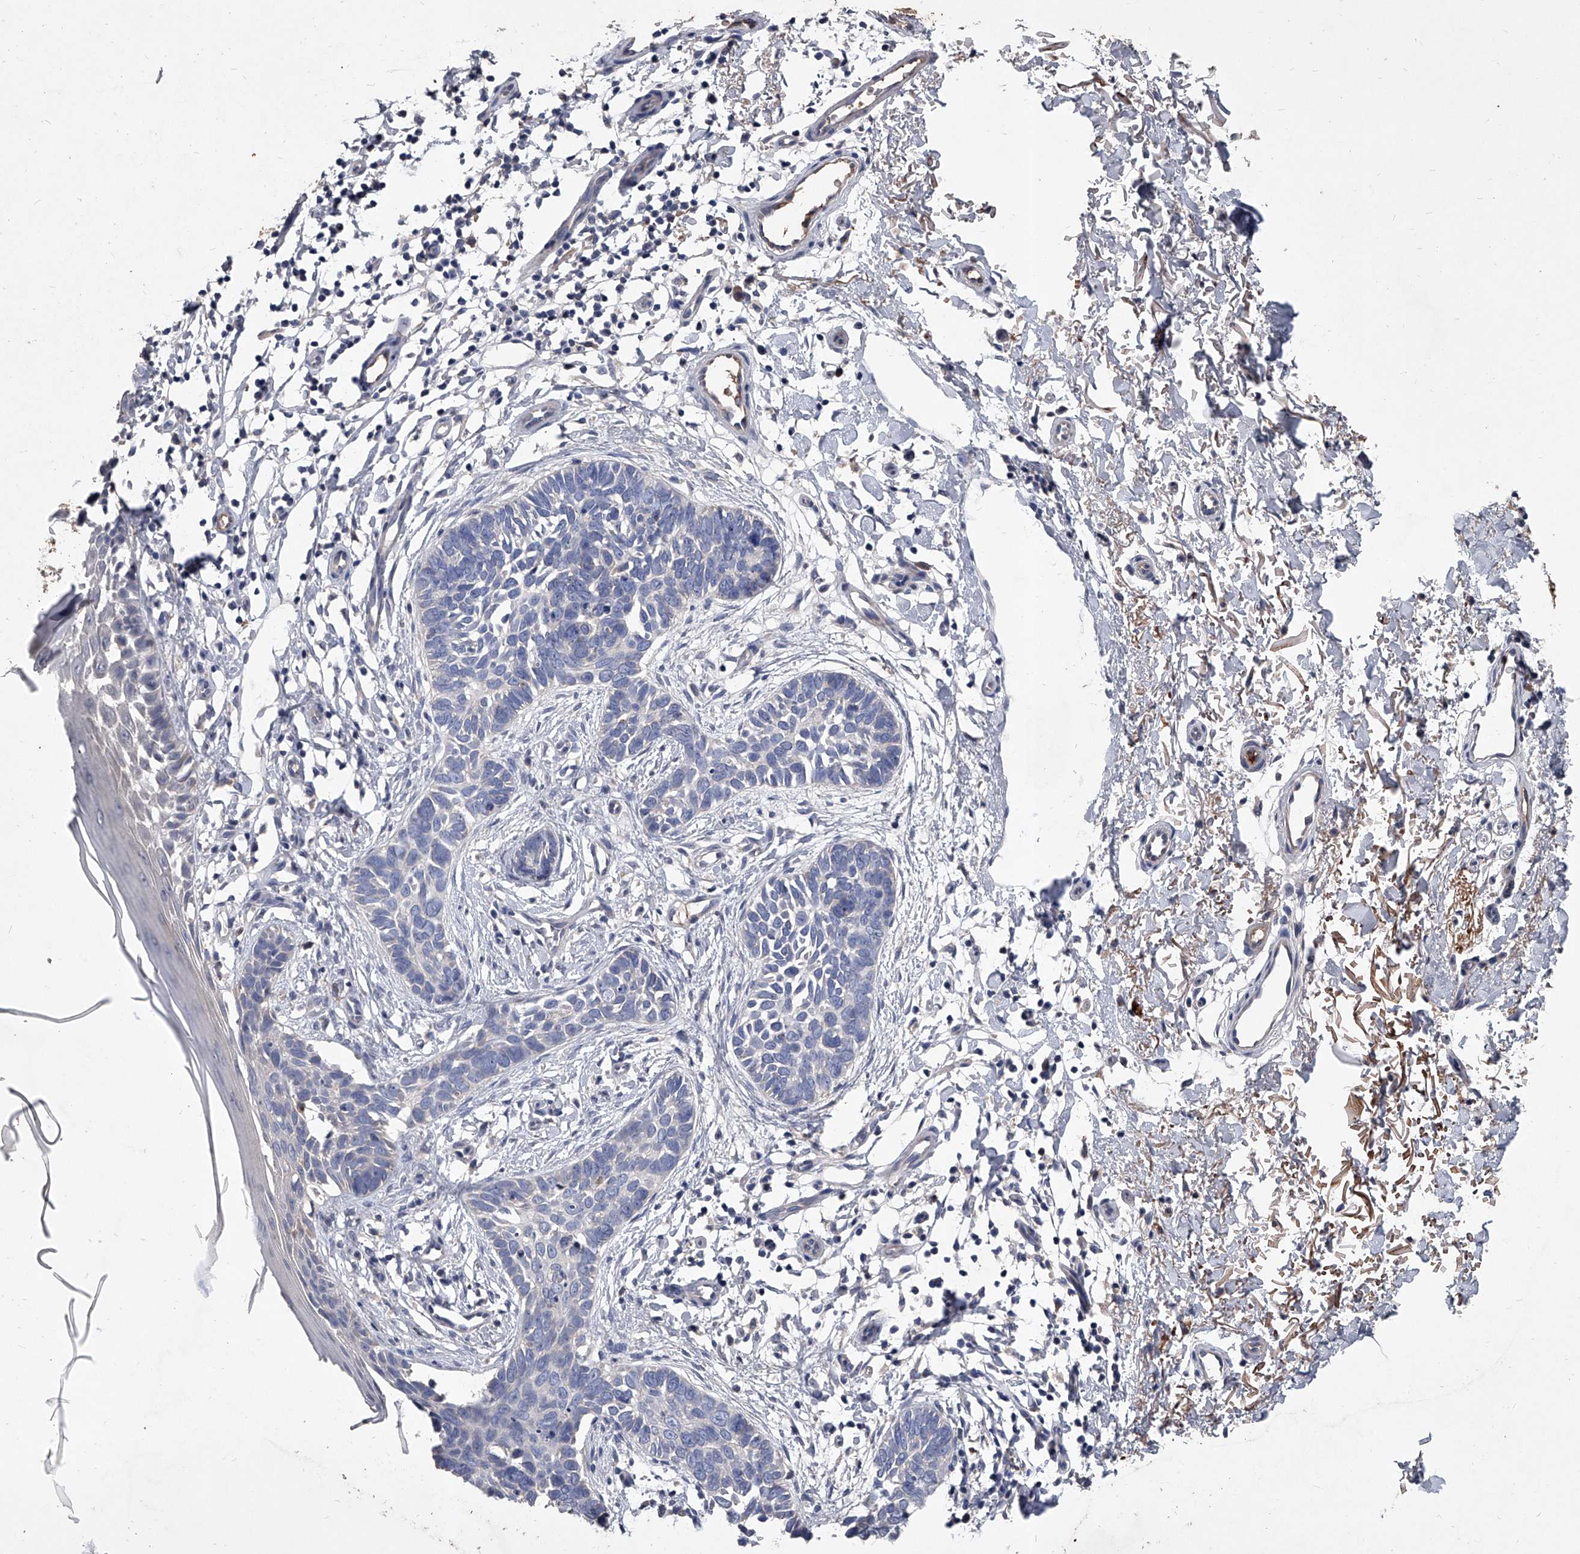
{"staining": {"intensity": "negative", "quantity": "none", "location": "none"}, "tissue": "skin cancer", "cell_type": "Tumor cells", "image_type": "cancer", "snomed": [{"axis": "morphology", "description": "Normal tissue, NOS"}, {"axis": "morphology", "description": "Basal cell carcinoma"}, {"axis": "topography", "description": "Skin"}], "caption": "This is an IHC histopathology image of basal cell carcinoma (skin). There is no expression in tumor cells.", "gene": "C5", "patient": {"sex": "male", "age": 77}}